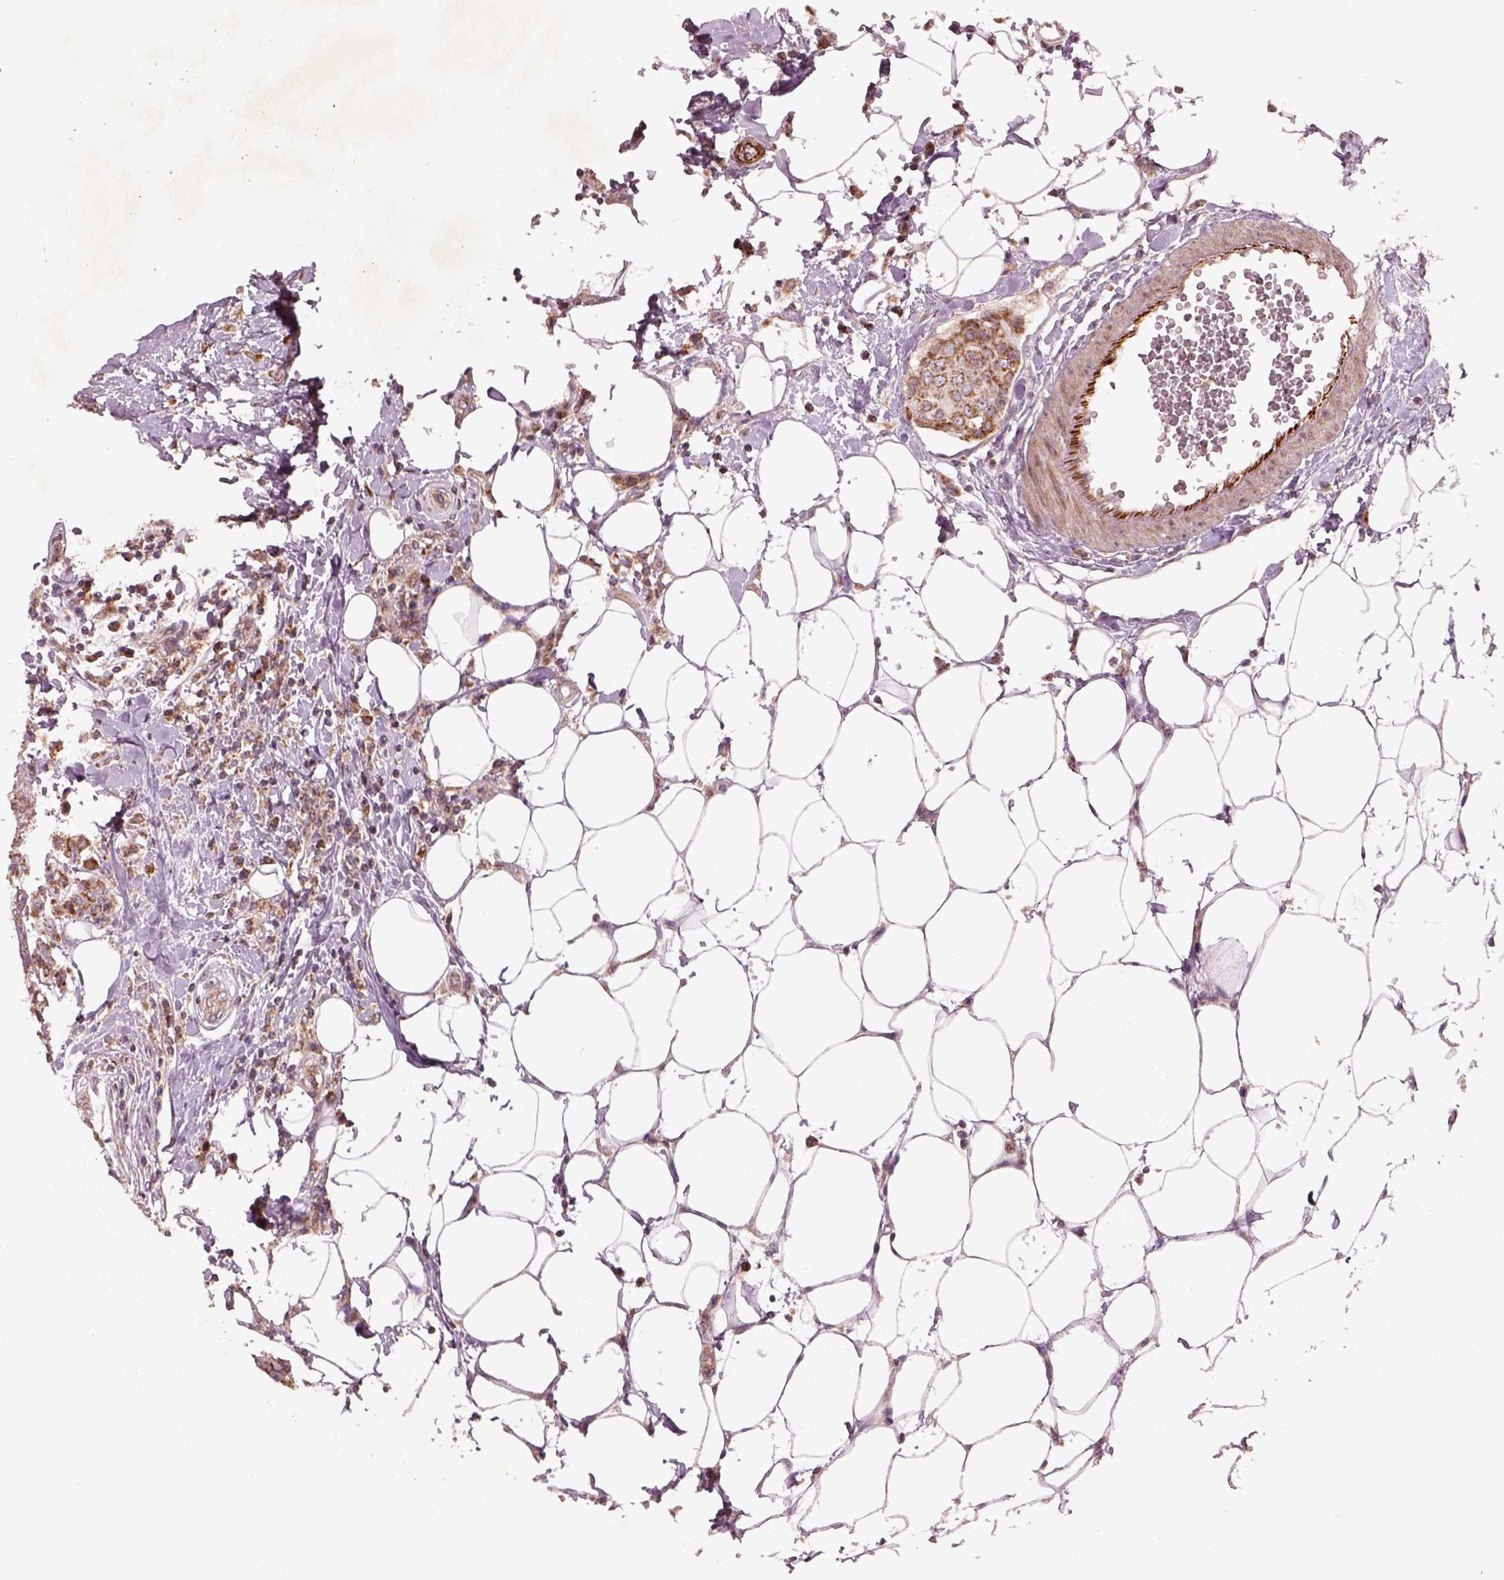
{"staining": {"intensity": "moderate", "quantity": ">75%", "location": "cytoplasmic/membranous"}, "tissue": "breast cancer", "cell_type": "Tumor cells", "image_type": "cancer", "snomed": [{"axis": "morphology", "description": "Duct carcinoma"}, {"axis": "topography", "description": "Breast"}], "caption": "Immunohistochemistry of human invasive ductal carcinoma (breast) displays medium levels of moderate cytoplasmic/membranous staining in approximately >75% of tumor cells.", "gene": "SLC25A5", "patient": {"sex": "female", "age": 27}}